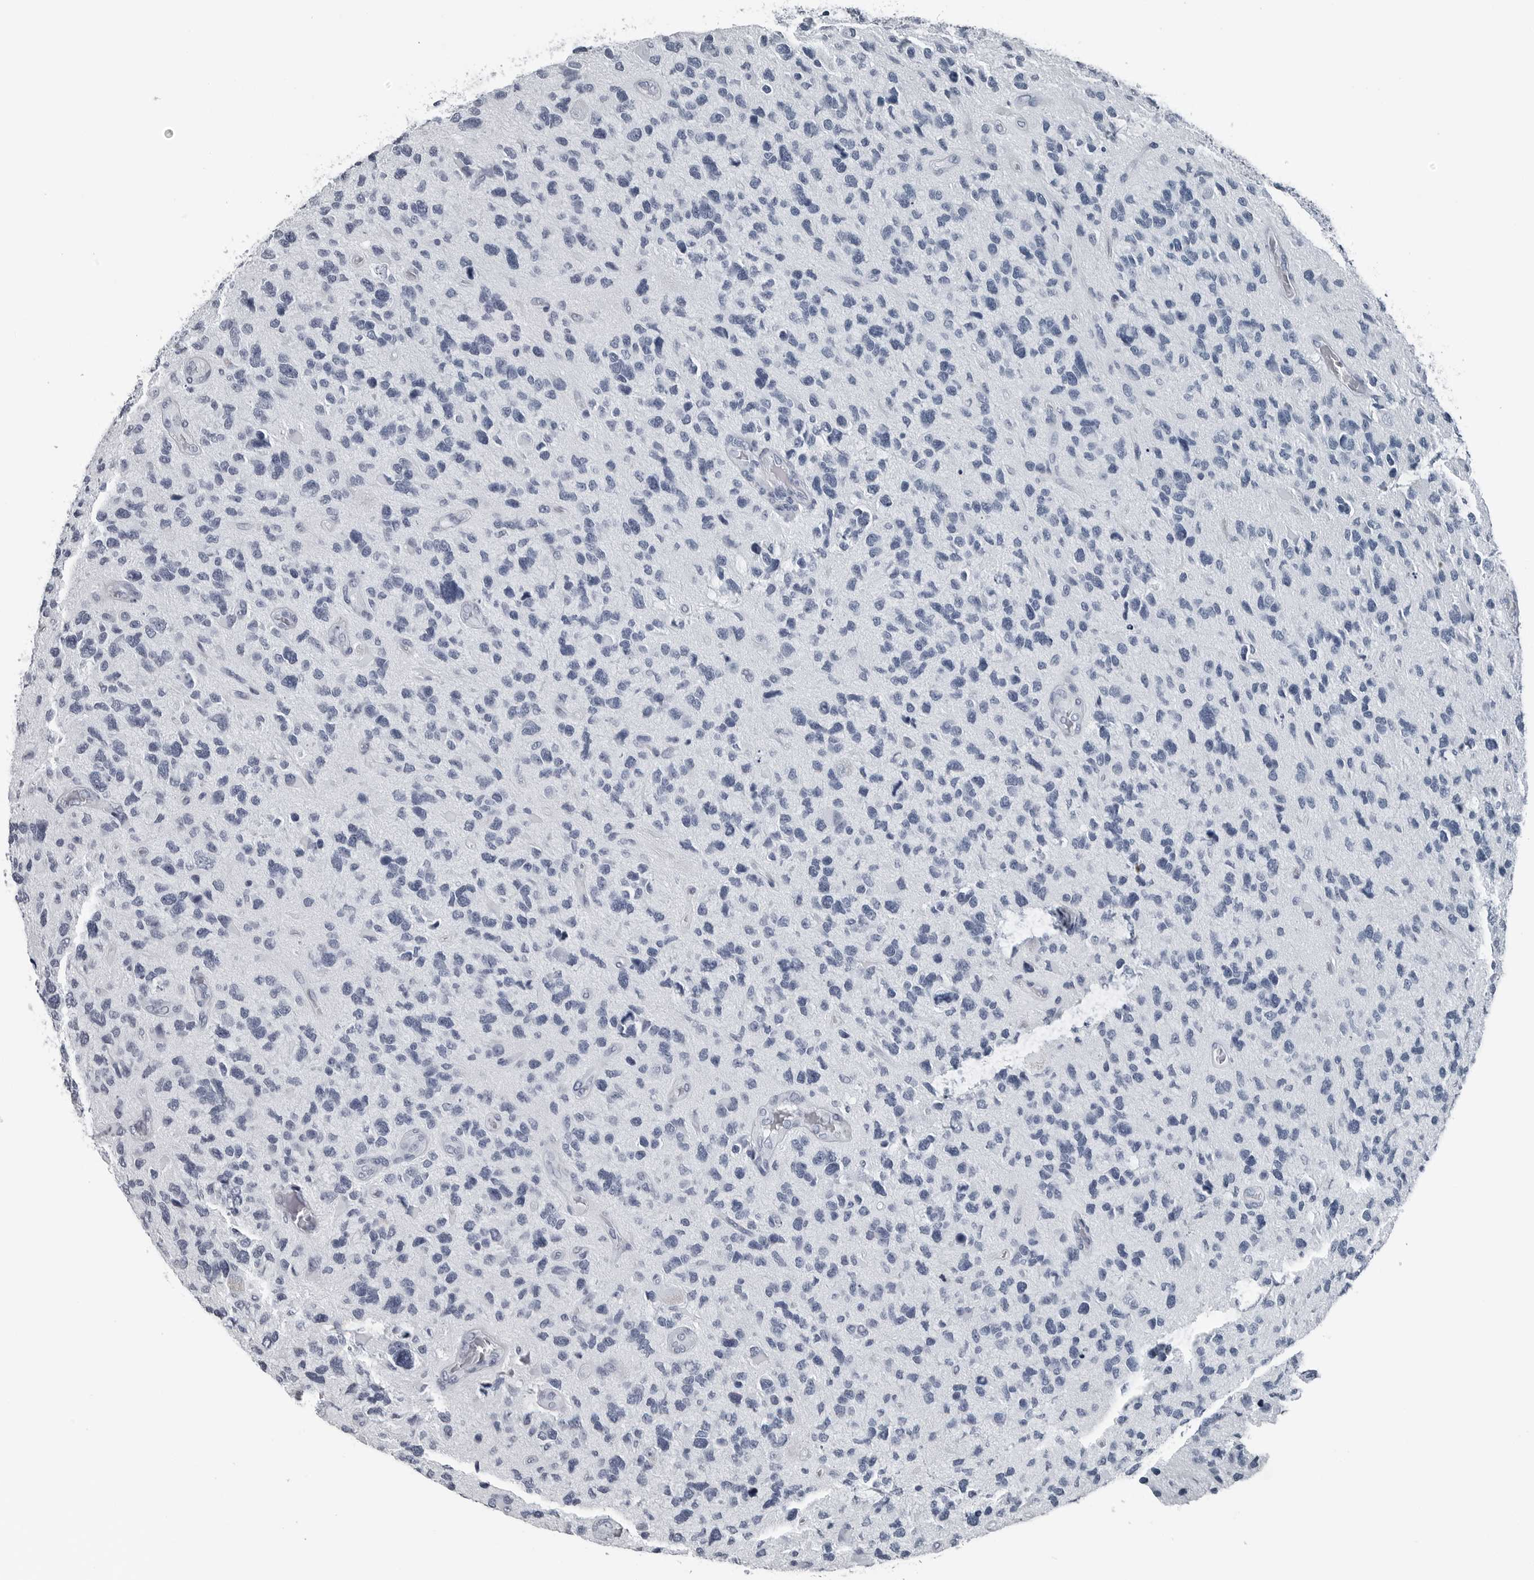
{"staining": {"intensity": "negative", "quantity": "none", "location": "none"}, "tissue": "glioma", "cell_type": "Tumor cells", "image_type": "cancer", "snomed": [{"axis": "morphology", "description": "Glioma, malignant, High grade"}, {"axis": "topography", "description": "Brain"}], "caption": "Immunohistochemistry (IHC) of malignant high-grade glioma shows no positivity in tumor cells.", "gene": "SPINK1", "patient": {"sex": "female", "age": 58}}